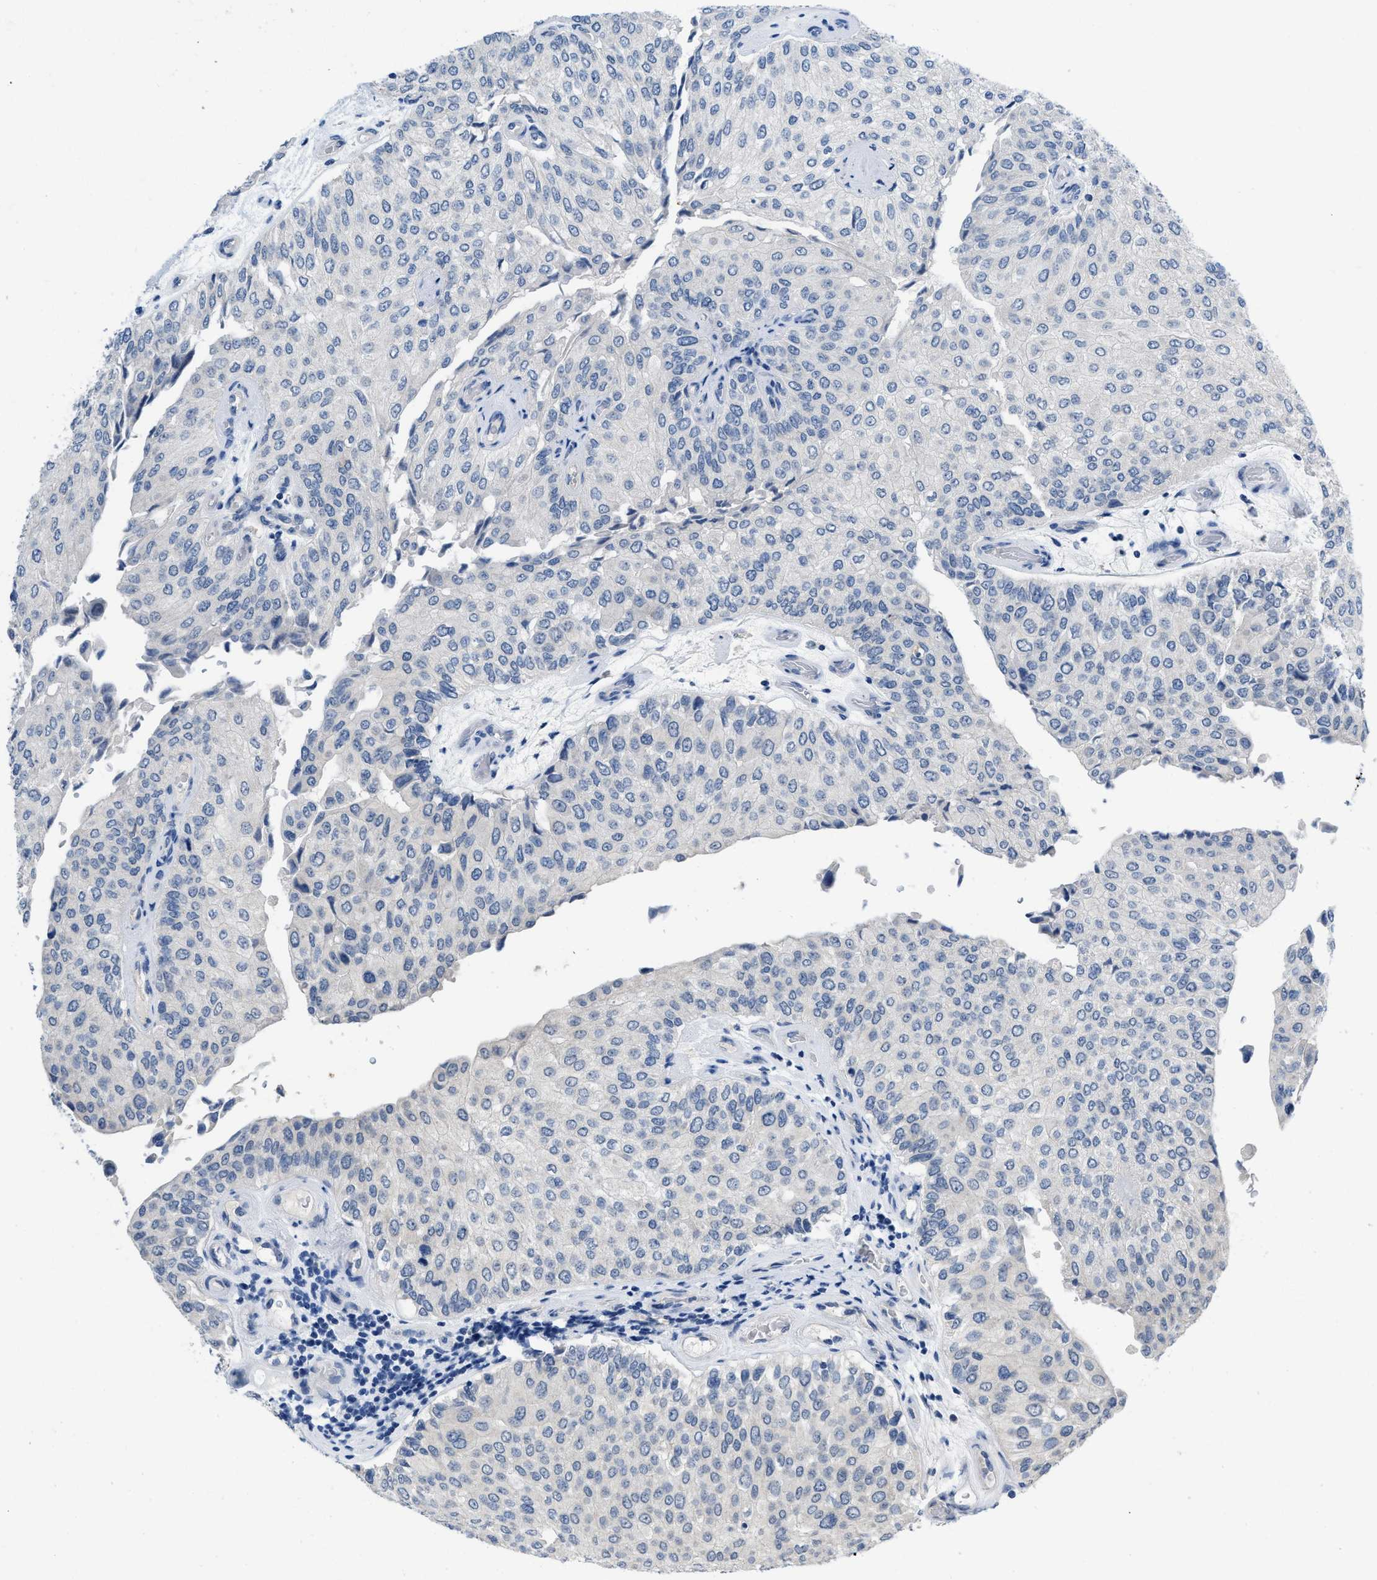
{"staining": {"intensity": "negative", "quantity": "none", "location": "none"}, "tissue": "urothelial cancer", "cell_type": "Tumor cells", "image_type": "cancer", "snomed": [{"axis": "morphology", "description": "Urothelial carcinoma, High grade"}, {"axis": "topography", "description": "Kidney"}, {"axis": "topography", "description": "Urinary bladder"}], "caption": "The immunohistochemistry (IHC) image has no significant expression in tumor cells of urothelial carcinoma (high-grade) tissue.", "gene": "PYY", "patient": {"sex": "male", "age": 77}}